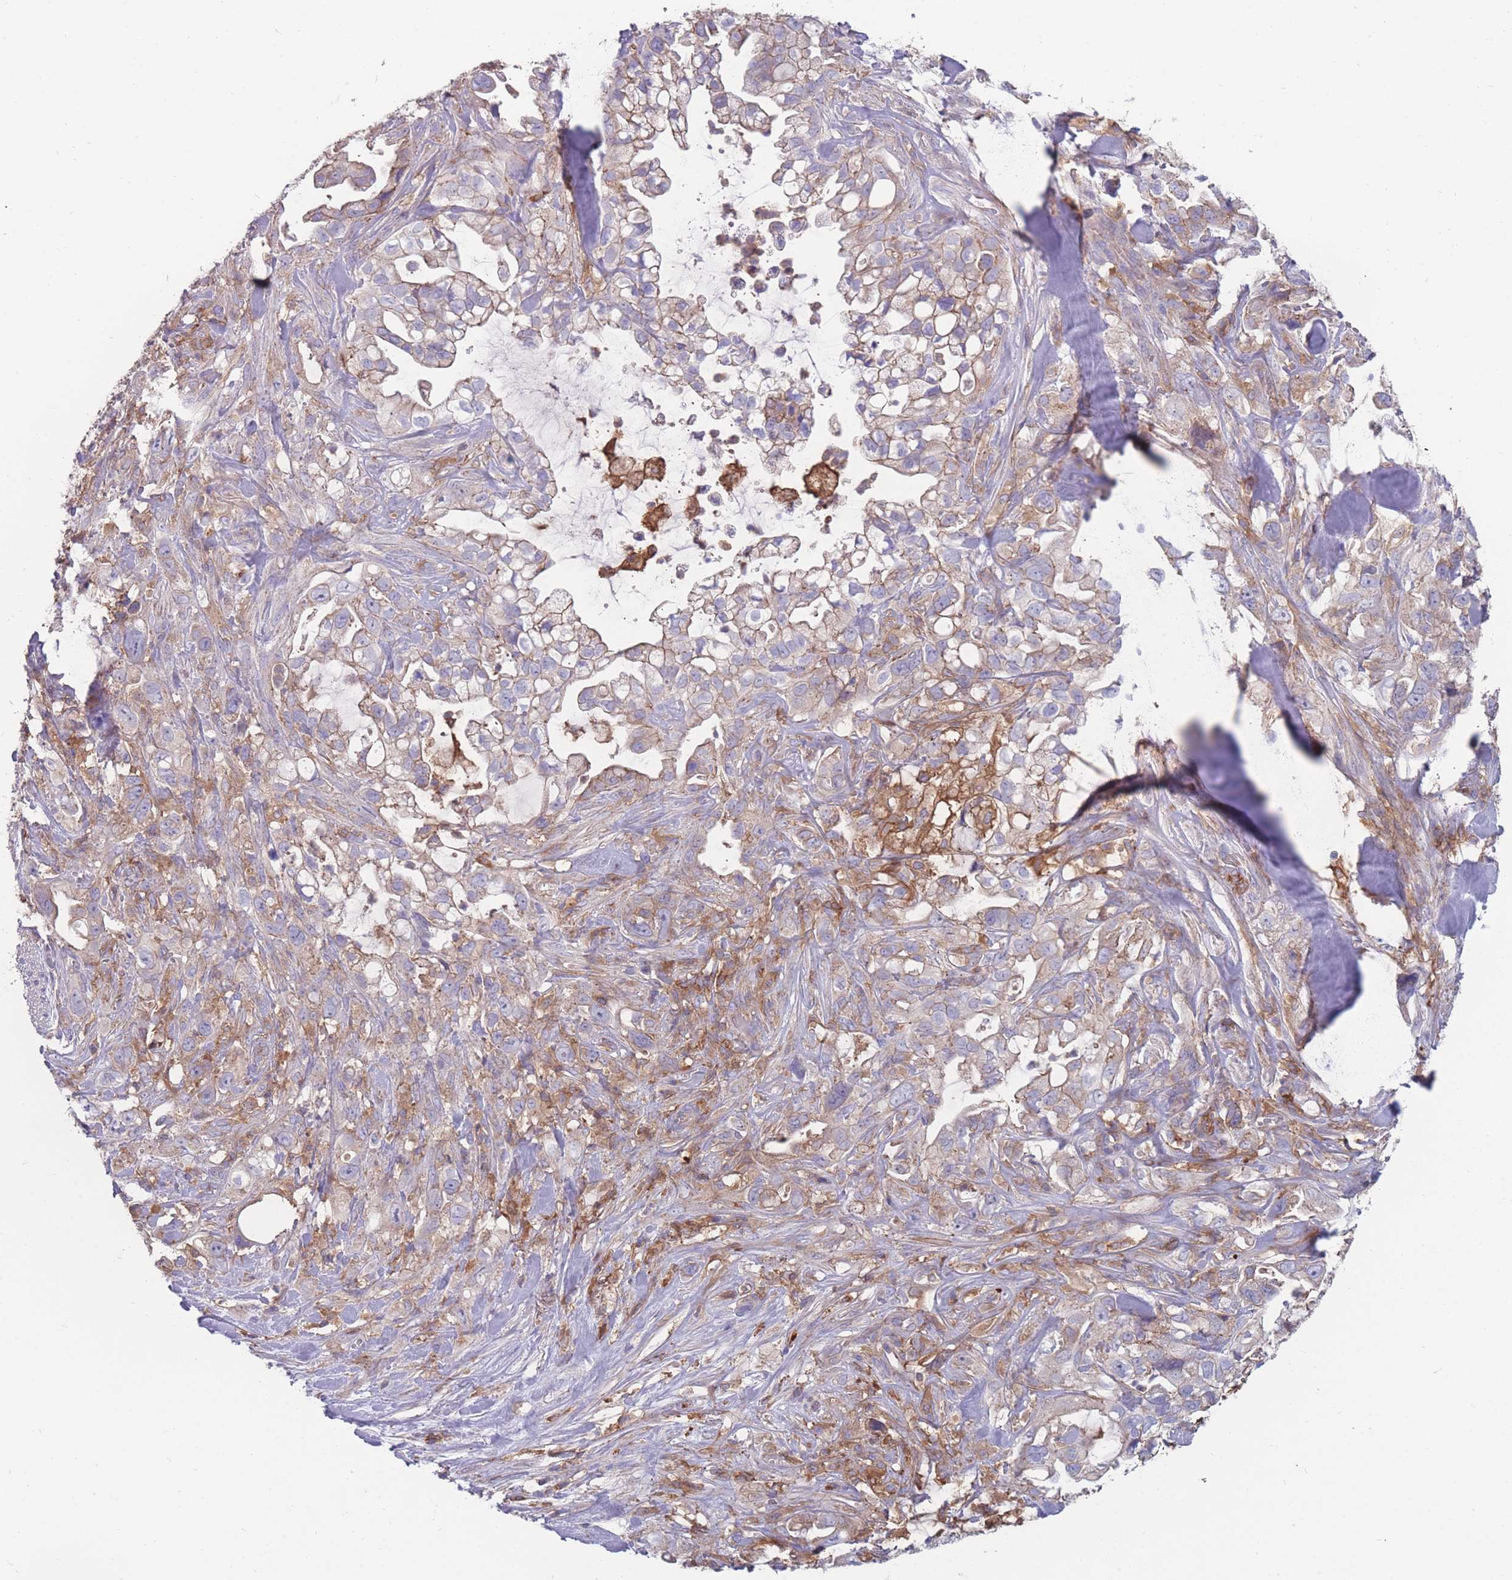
{"staining": {"intensity": "moderate", "quantity": "<25%", "location": "cytoplasmic/membranous"}, "tissue": "pancreatic cancer", "cell_type": "Tumor cells", "image_type": "cancer", "snomed": [{"axis": "morphology", "description": "Adenocarcinoma, NOS"}, {"axis": "topography", "description": "Pancreas"}], "caption": "DAB immunohistochemical staining of pancreatic adenocarcinoma shows moderate cytoplasmic/membranous protein staining in approximately <25% of tumor cells. Using DAB (brown) and hematoxylin (blue) stains, captured at high magnification using brightfield microscopy.", "gene": "CD33", "patient": {"sex": "female", "age": 61}}